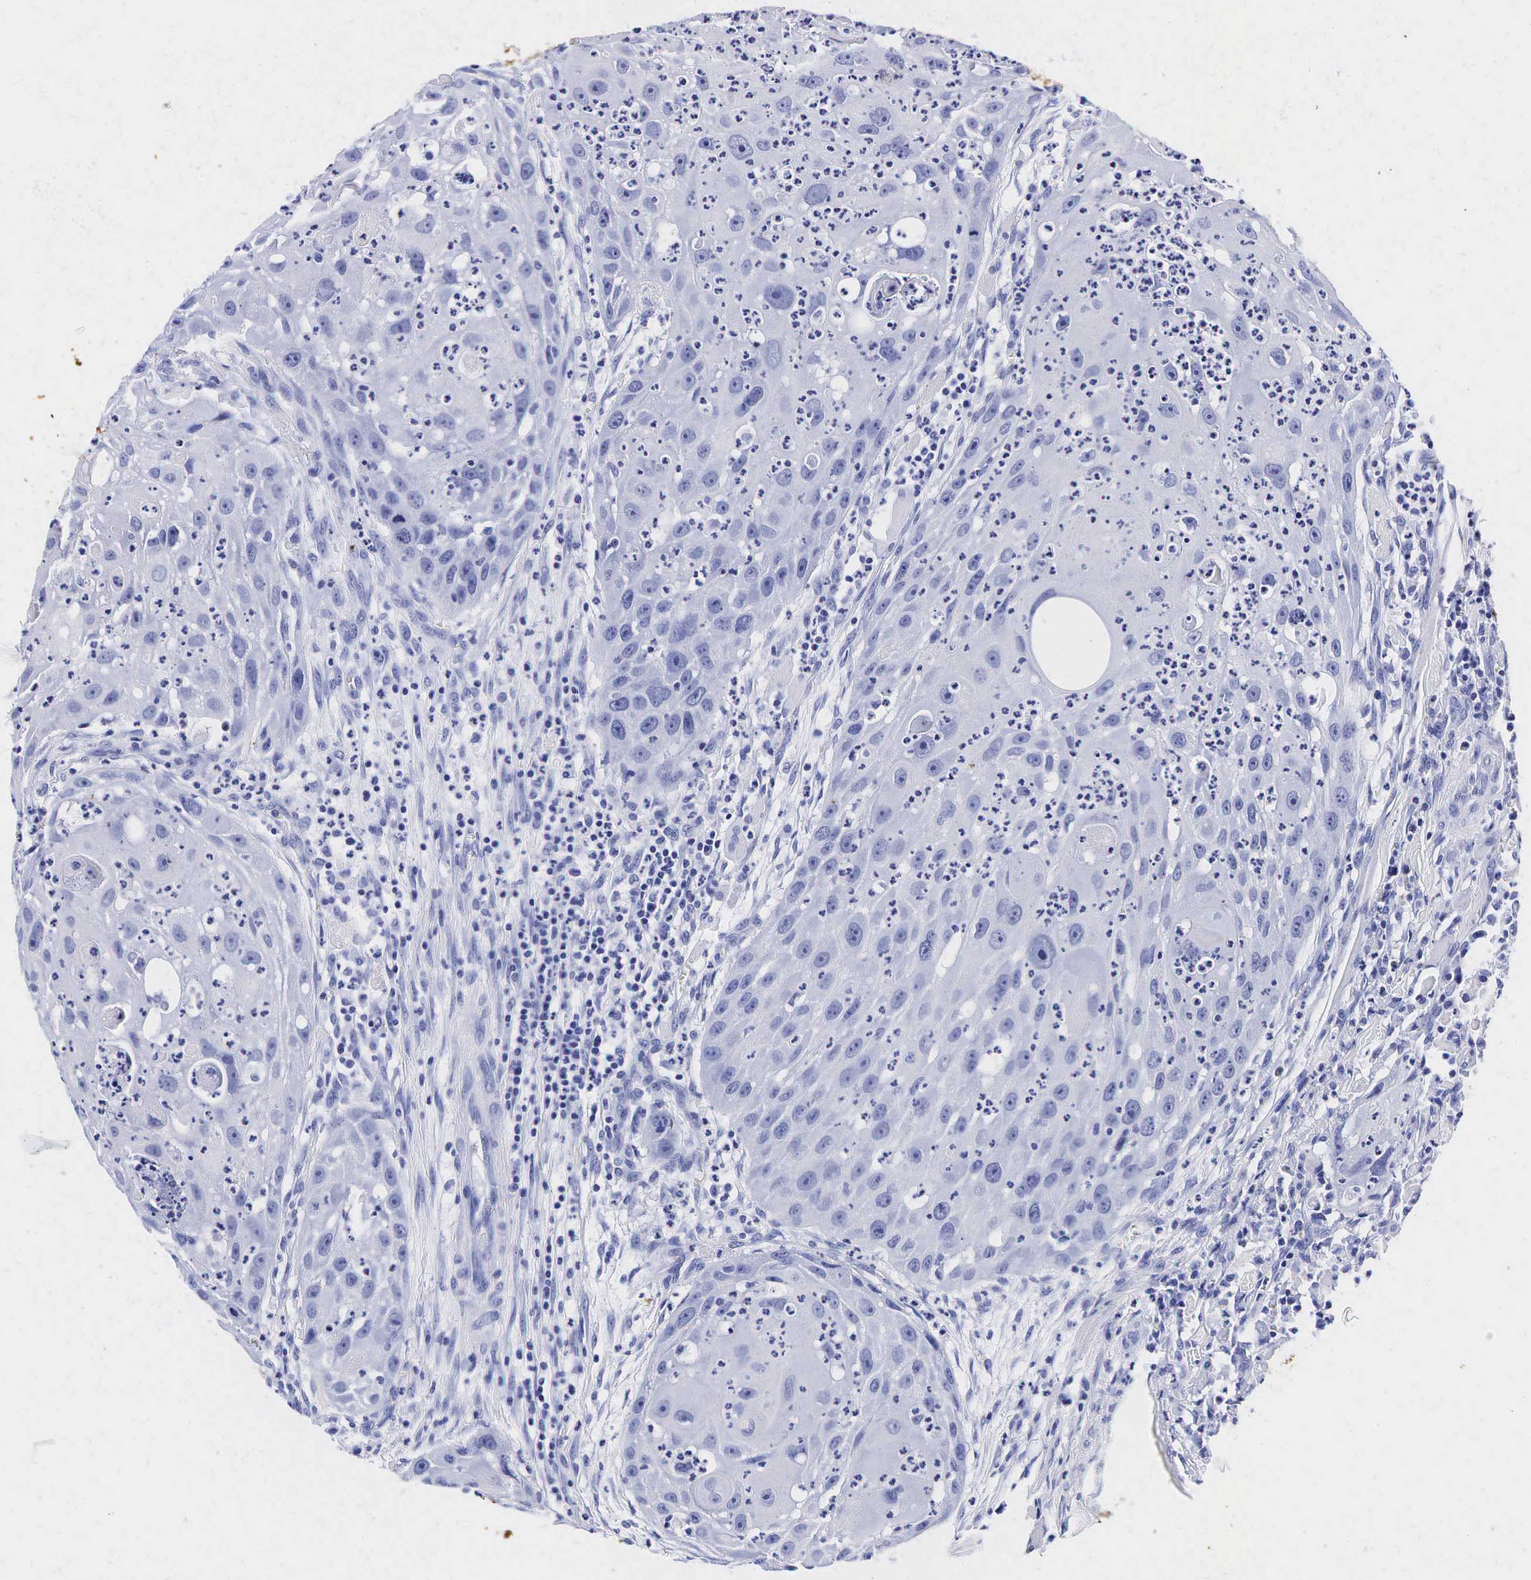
{"staining": {"intensity": "negative", "quantity": "none", "location": "none"}, "tissue": "head and neck cancer", "cell_type": "Tumor cells", "image_type": "cancer", "snomed": [{"axis": "morphology", "description": "Squamous cell carcinoma, NOS"}, {"axis": "topography", "description": "Head-Neck"}], "caption": "A photomicrograph of human head and neck cancer (squamous cell carcinoma) is negative for staining in tumor cells.", "gene": "TG", "patient": {"sex": "male", "age": 64}}